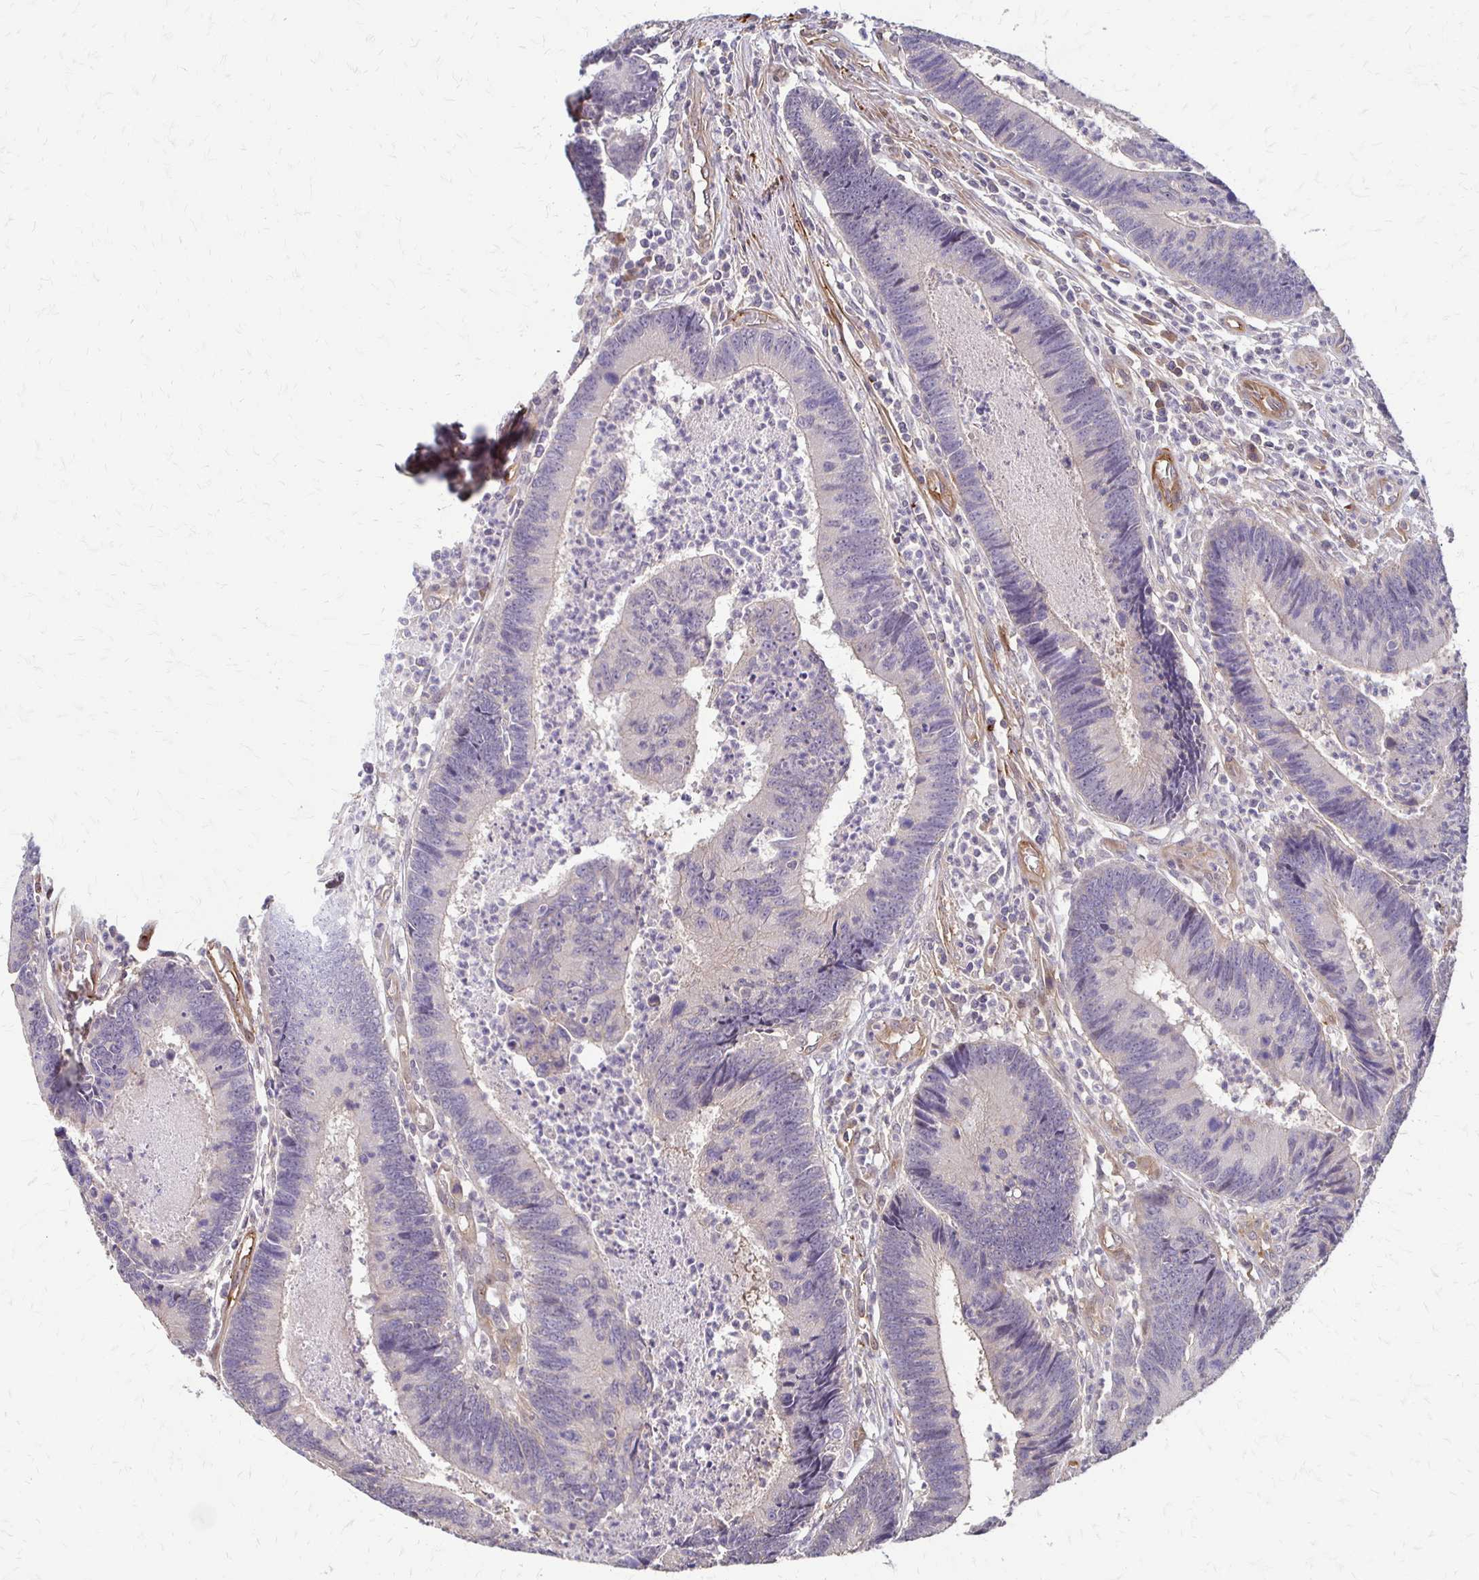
{"staining": {"intensity": "negative", "quantity": "none", "location": "none"}, "tissue": "colorectal cancer", "cell_type": "Tumor cells", "image_type": "cancer", "snomed": [{"axis": "morphology", "description": "Adenocarcinoma, NOS"}, {"axis": "topography", "description": "Colon"}], "caption": "Immunohistochemistry image of colorectal cancer stained for a protein (brown), which shows no positivity in tumor cells. (DAB immunohistochemistry with hematoxylin counter stain).", "gene": "CFL2", "patient": {"sex": "female", "age": 67}}